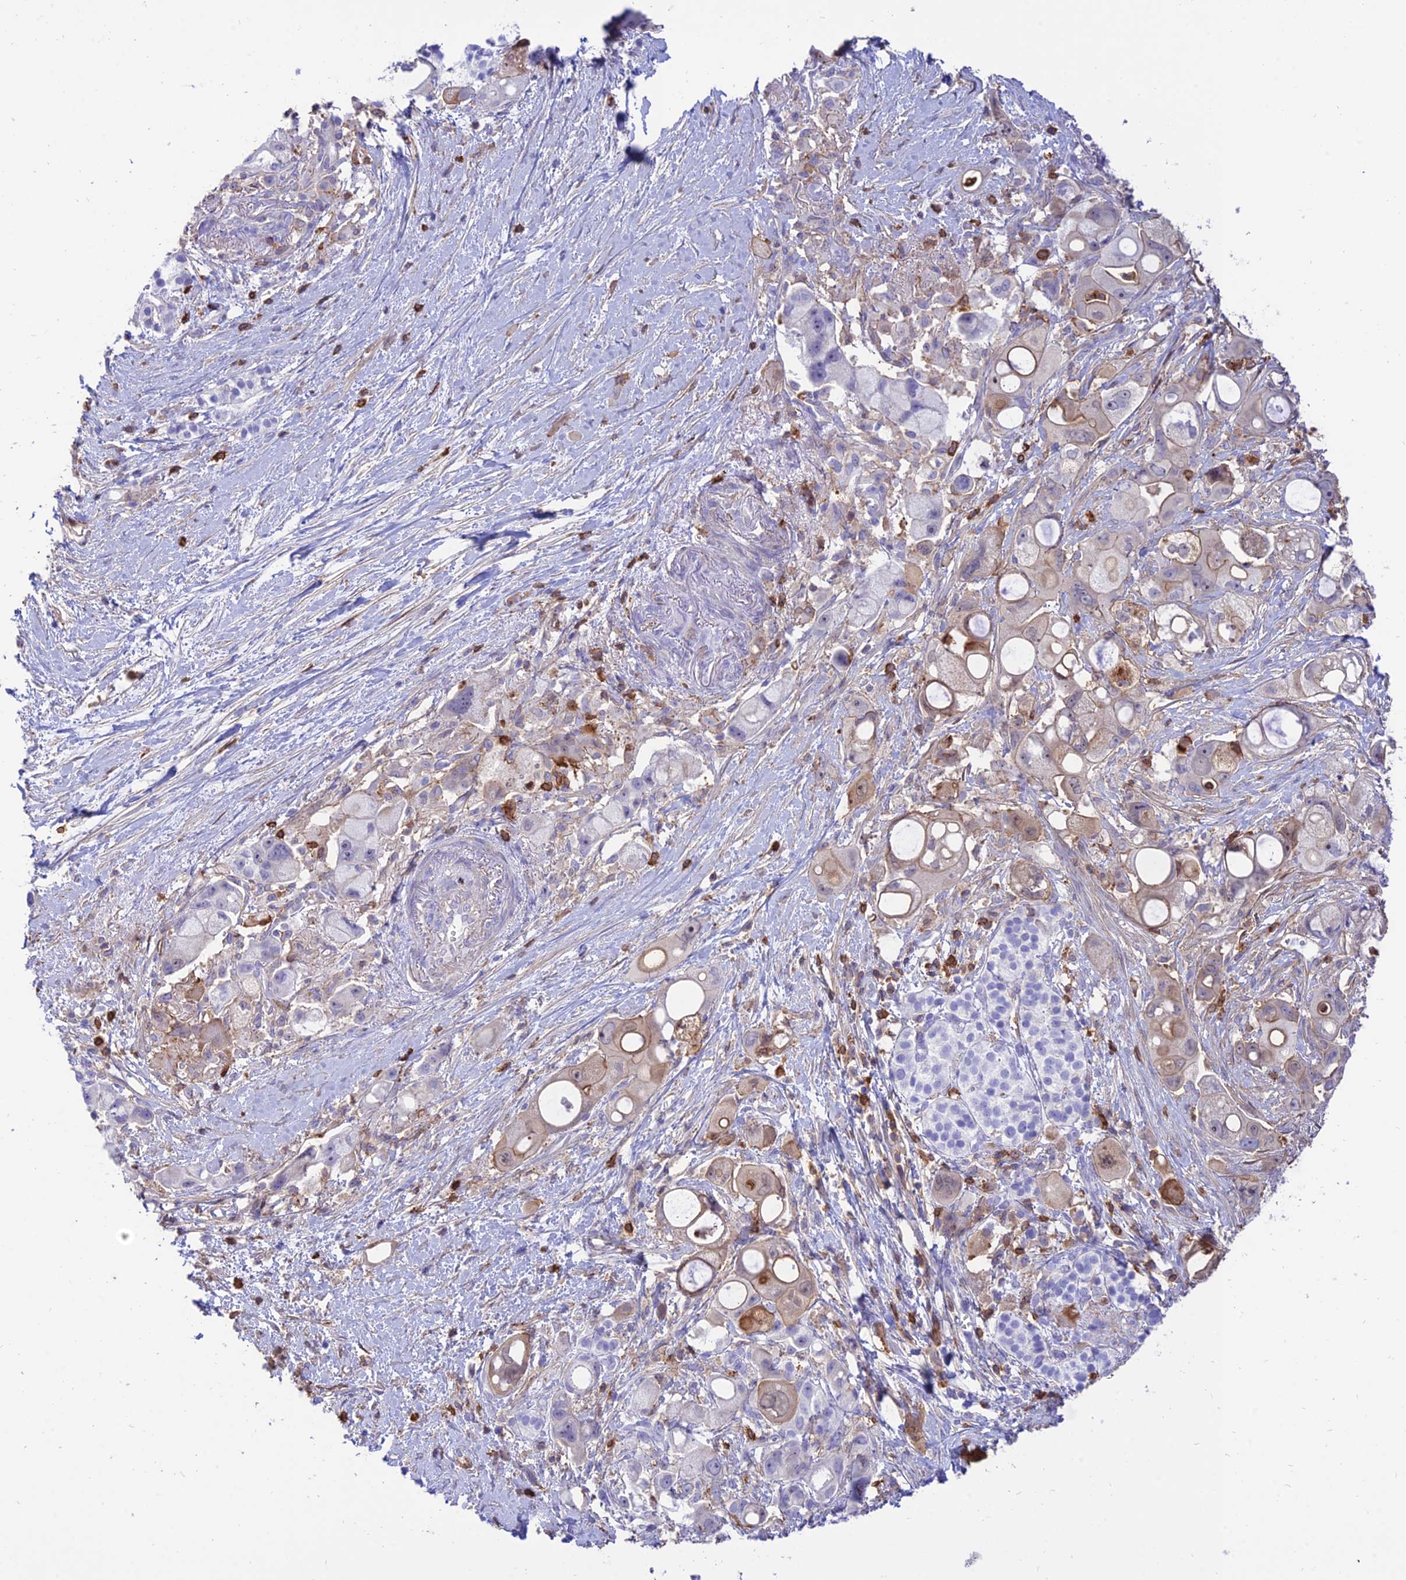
{"staining": {"intensity": "negative", "quantity": "none", "location": "none"}, "tissue": "pancreatic cancer", "cell_type": "Tumor cells", "image_type": "cancer", "snomed": [{"axis": "morphology", "description": "Adenocarcinoma, NOS"}, {"axis": "topography", "description": "Pancreas"}], "caption": "Image shows no protein positivity in tumor cells of pancreatic cancer tissue.", "gene": "SREK1IP1", "patient": {"sex": "male", "age": 68}}